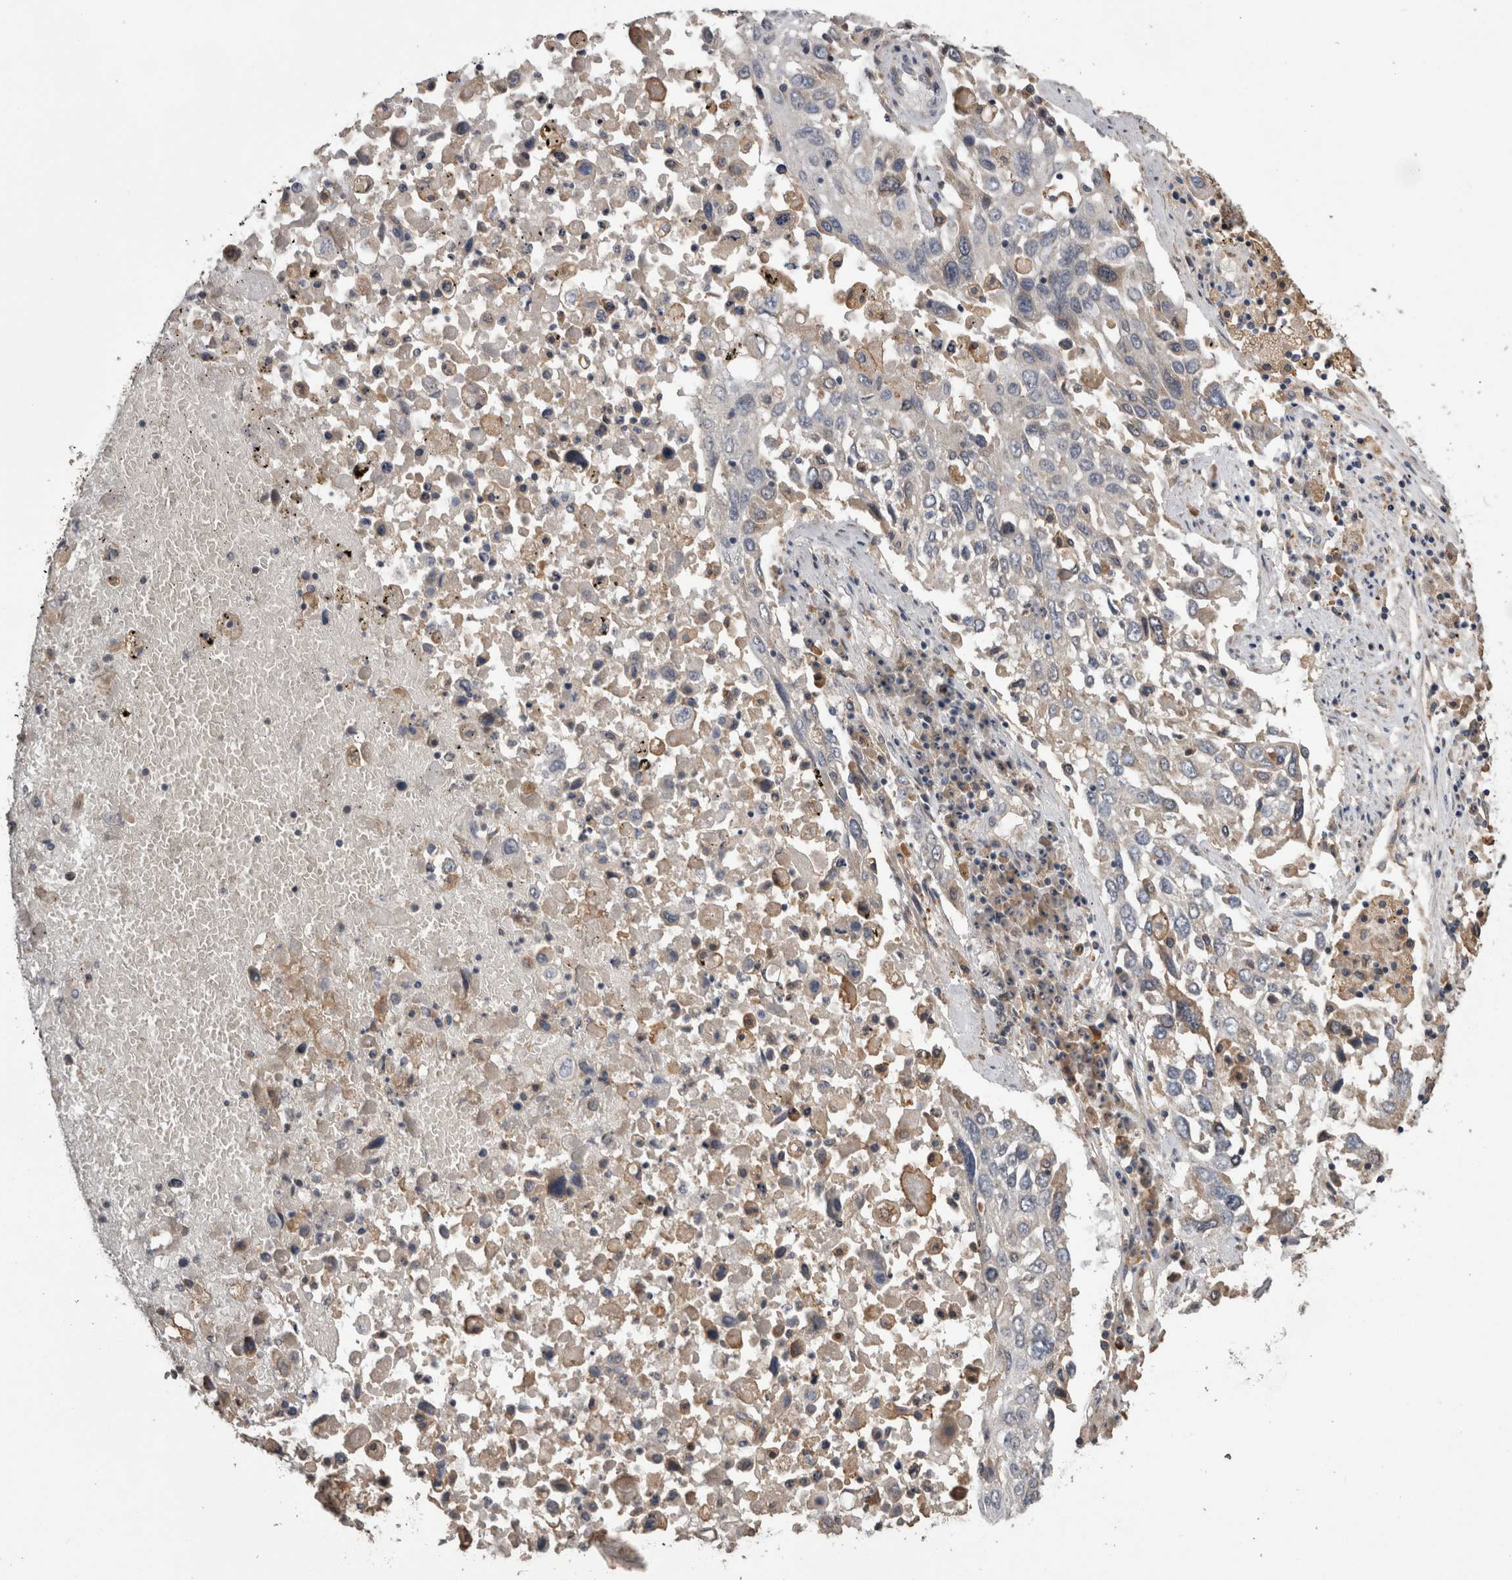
{"staining": {"intensity": "negative", "quantity": "none", "location": "none"}, "tissue": "lung cancer", "cell_type": "Tumor cells", "image_type": "cancer", "snomed": [{"axis": "morphology", "description": "Squamous cell carcinoma, NOS"}, {"axis": "topography", "description": "Lung"}], "caption": "Immunohistochemical staining of human lung squamous cell carcinoma demonstrates no significant expression in tumor cells. (DAB (3,3'-diaminobenzidine) IHC with hematoxylin counter stain).", "gene": "ANXA13", "patient": {"sex": "male", "age": 65}}